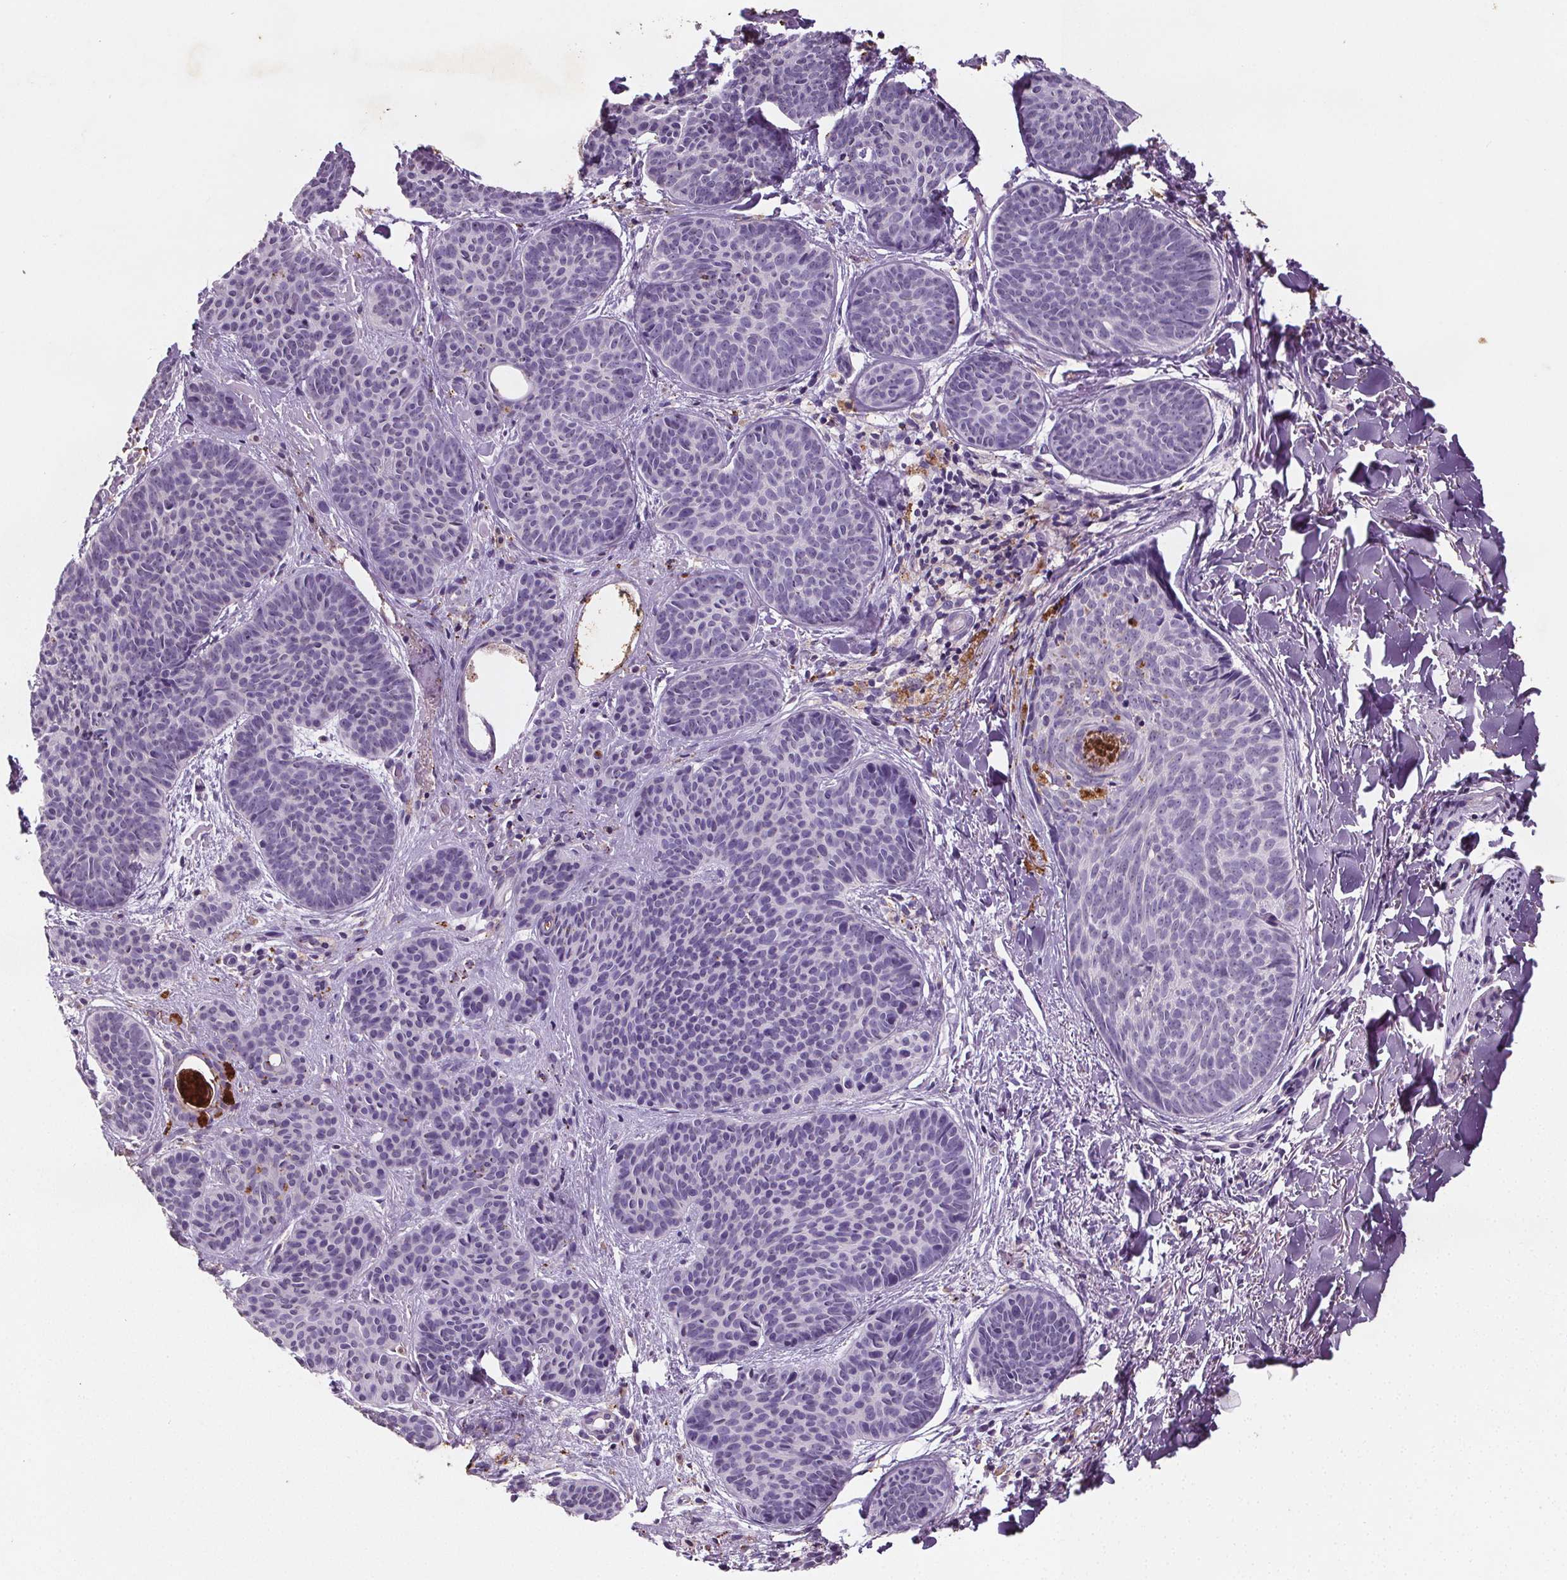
{"staining": {"intensity": "negative", "quantity": "none", "location": "none"}, "tissue": "skin cancer", "cell_type": "Tumor cells", "image_type": "cancer", "snomed": [{"axis": "morphology", "description": "Basal cell carcinoma"}, {"axis": "topography", "description": "Skin"}], "caption": "A high-resolution photomicrograph shows immunohistochemistry staining of basal cell carcinoma (skin), which displays no significant positivity in tumor cells. Brightfield microscopy of IHC stained with DAB (3,3'-diaminobenzidine) (brown) and hematoxylin (blue), captured at high magnification.", "gene": "C19orf84", "patient": {"sex": "female", "age": 82}}